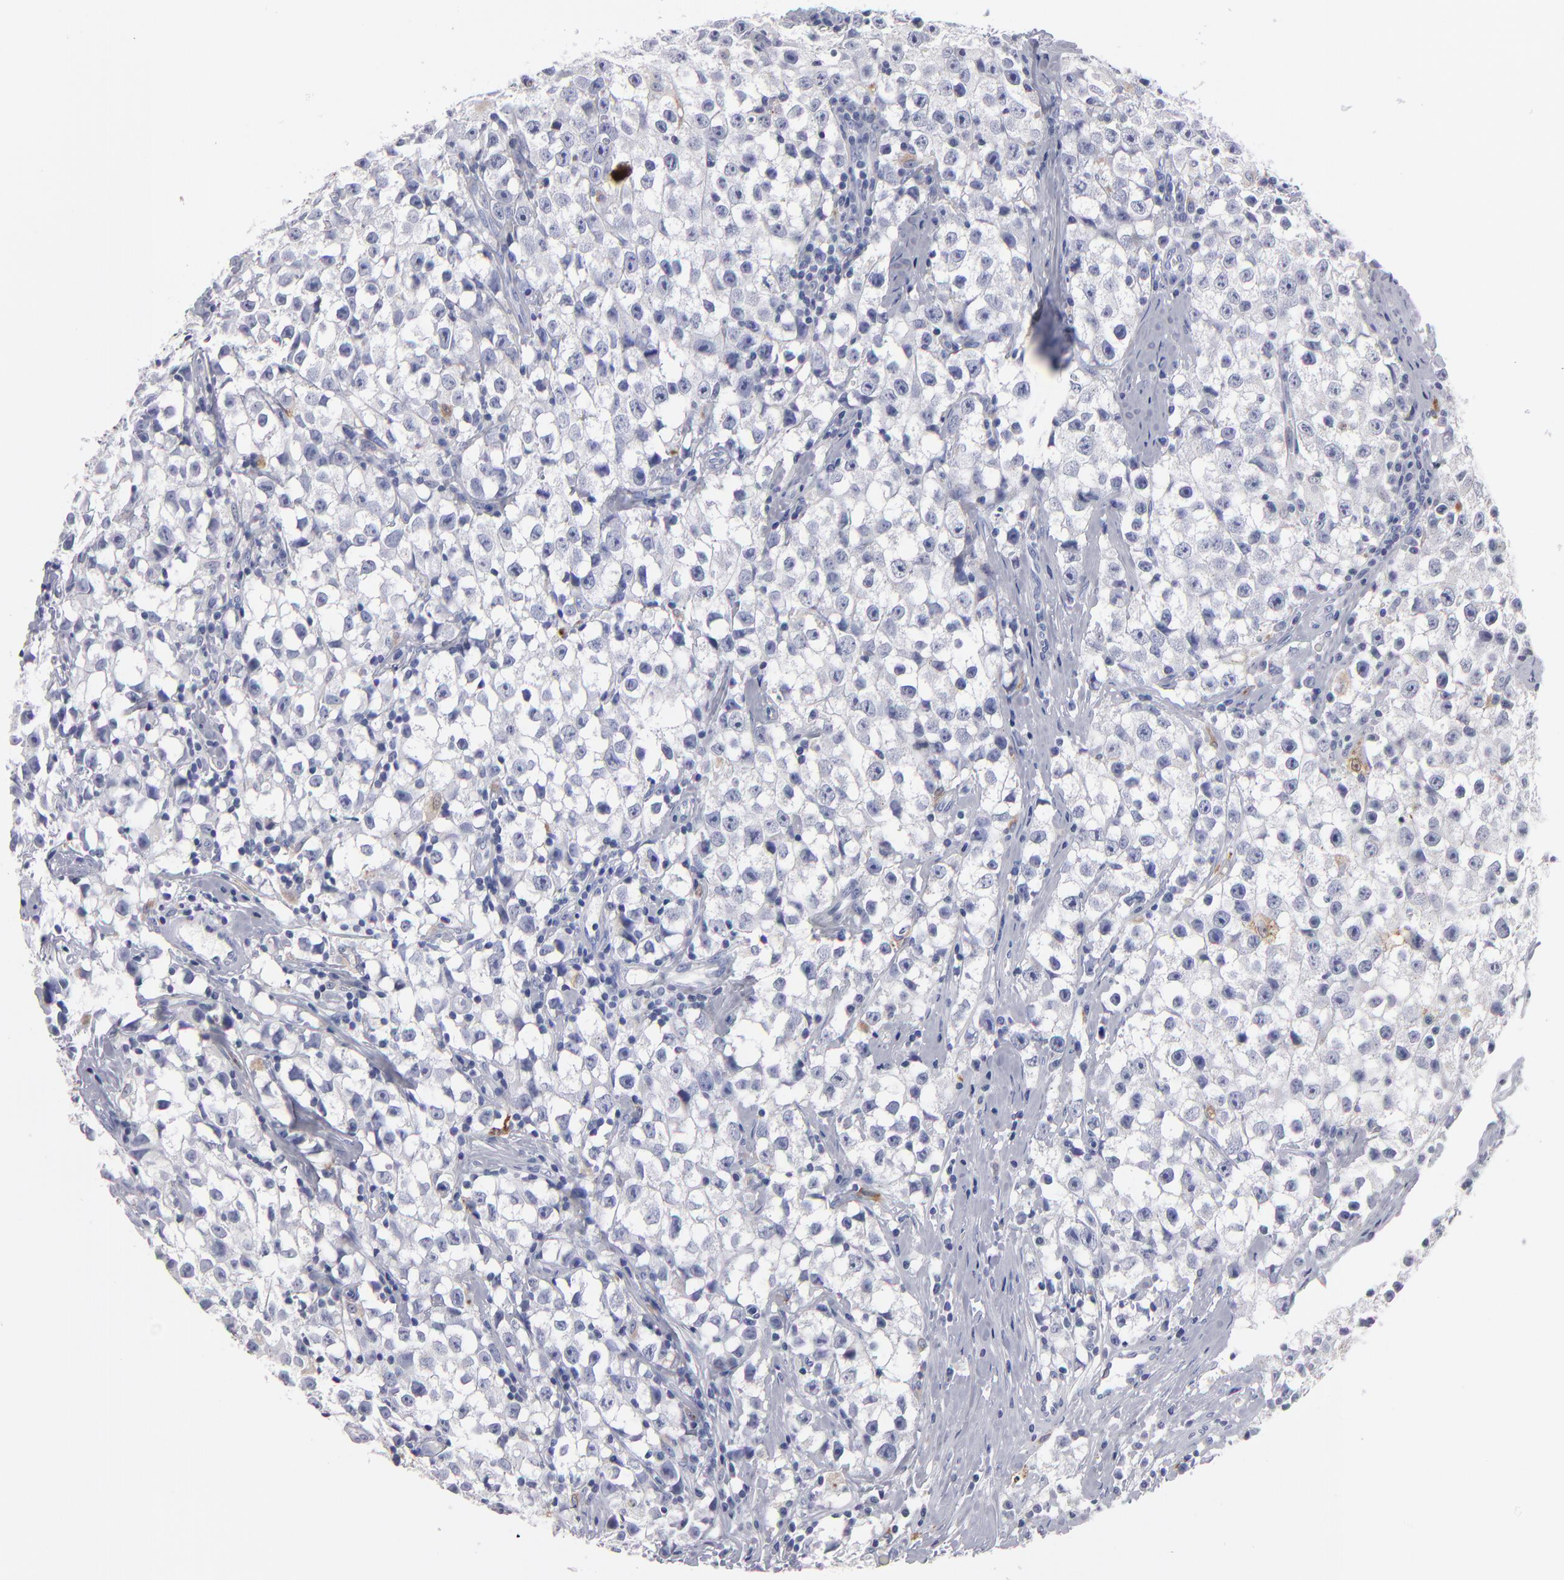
{"staining": {"intensity": "negative", "quantity": "none", "location": "none"}, "tissue": "testis cancer", "cell_type": "Tumor cells", "image_type": "cancer", "snomed": [{"axis": "morphology", "description": "Seminoma, NOS"}, {"axis": "topography", "description": "Testis"}], "caption": "Immunohistochemical staining of human testis seminoma displays no significant staining in tumor cells.", "gene": "FABP4", "patient": {"sex": "male", "age": 35}}